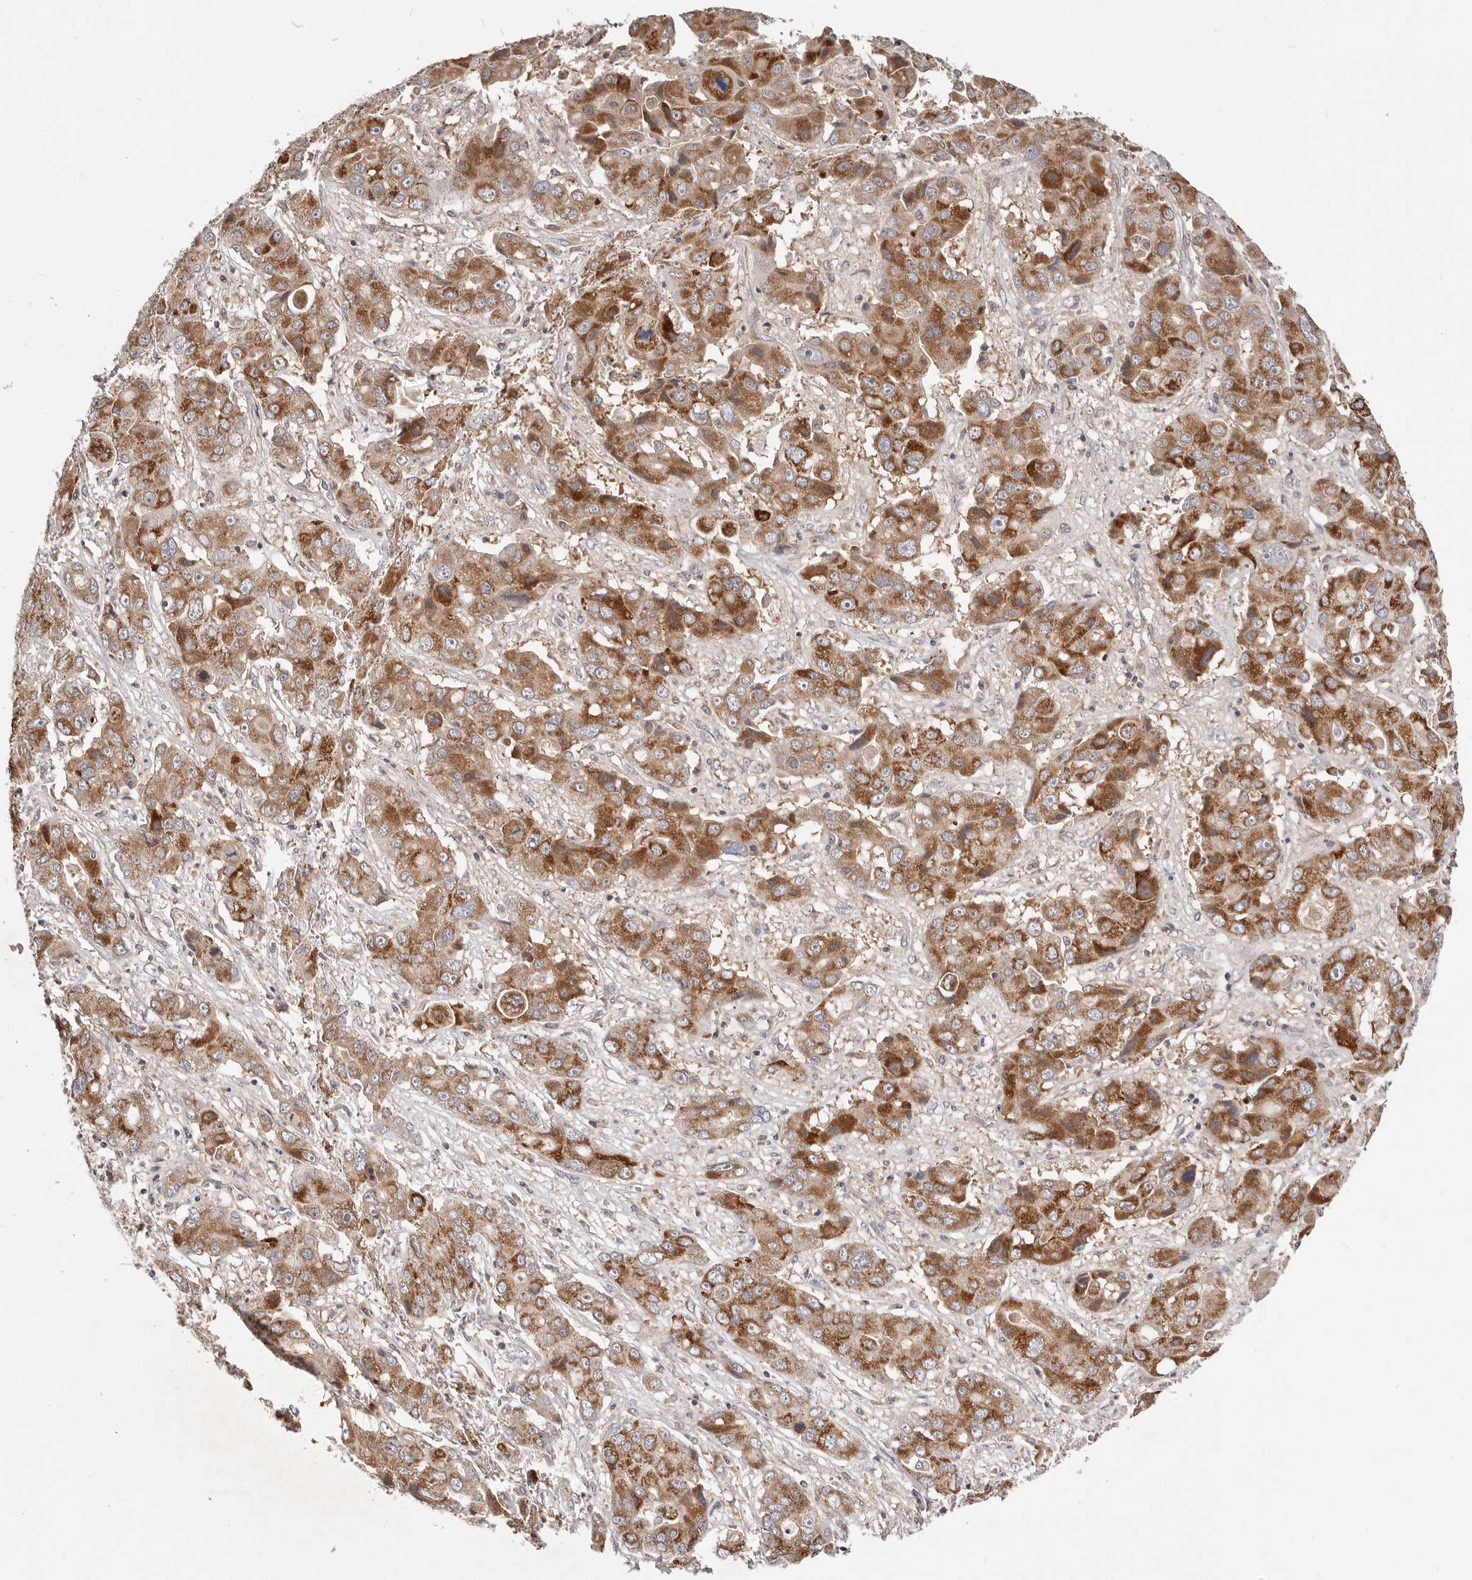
{"staining": {"intensity": "moderate", "quantity": ">75%", "location": "cytoplasmic/membranous"}, "tissue": "liver cancer", "cell_type": "Tumor cells", "image_type": "cancer", "snomed": [{"axis": "morphology", "description": "Cholangiocarcinoma"}, {"axis": "topography", "description": "Liver"}], "caption": "This photomicrograph reveals IHC staining of liver cancer, with medium moderate cytoplasmic/membranous positivity in about >75% of tumor cells.", "gene": "LRP6", "patient": {"sex": "male", "age": 67}}